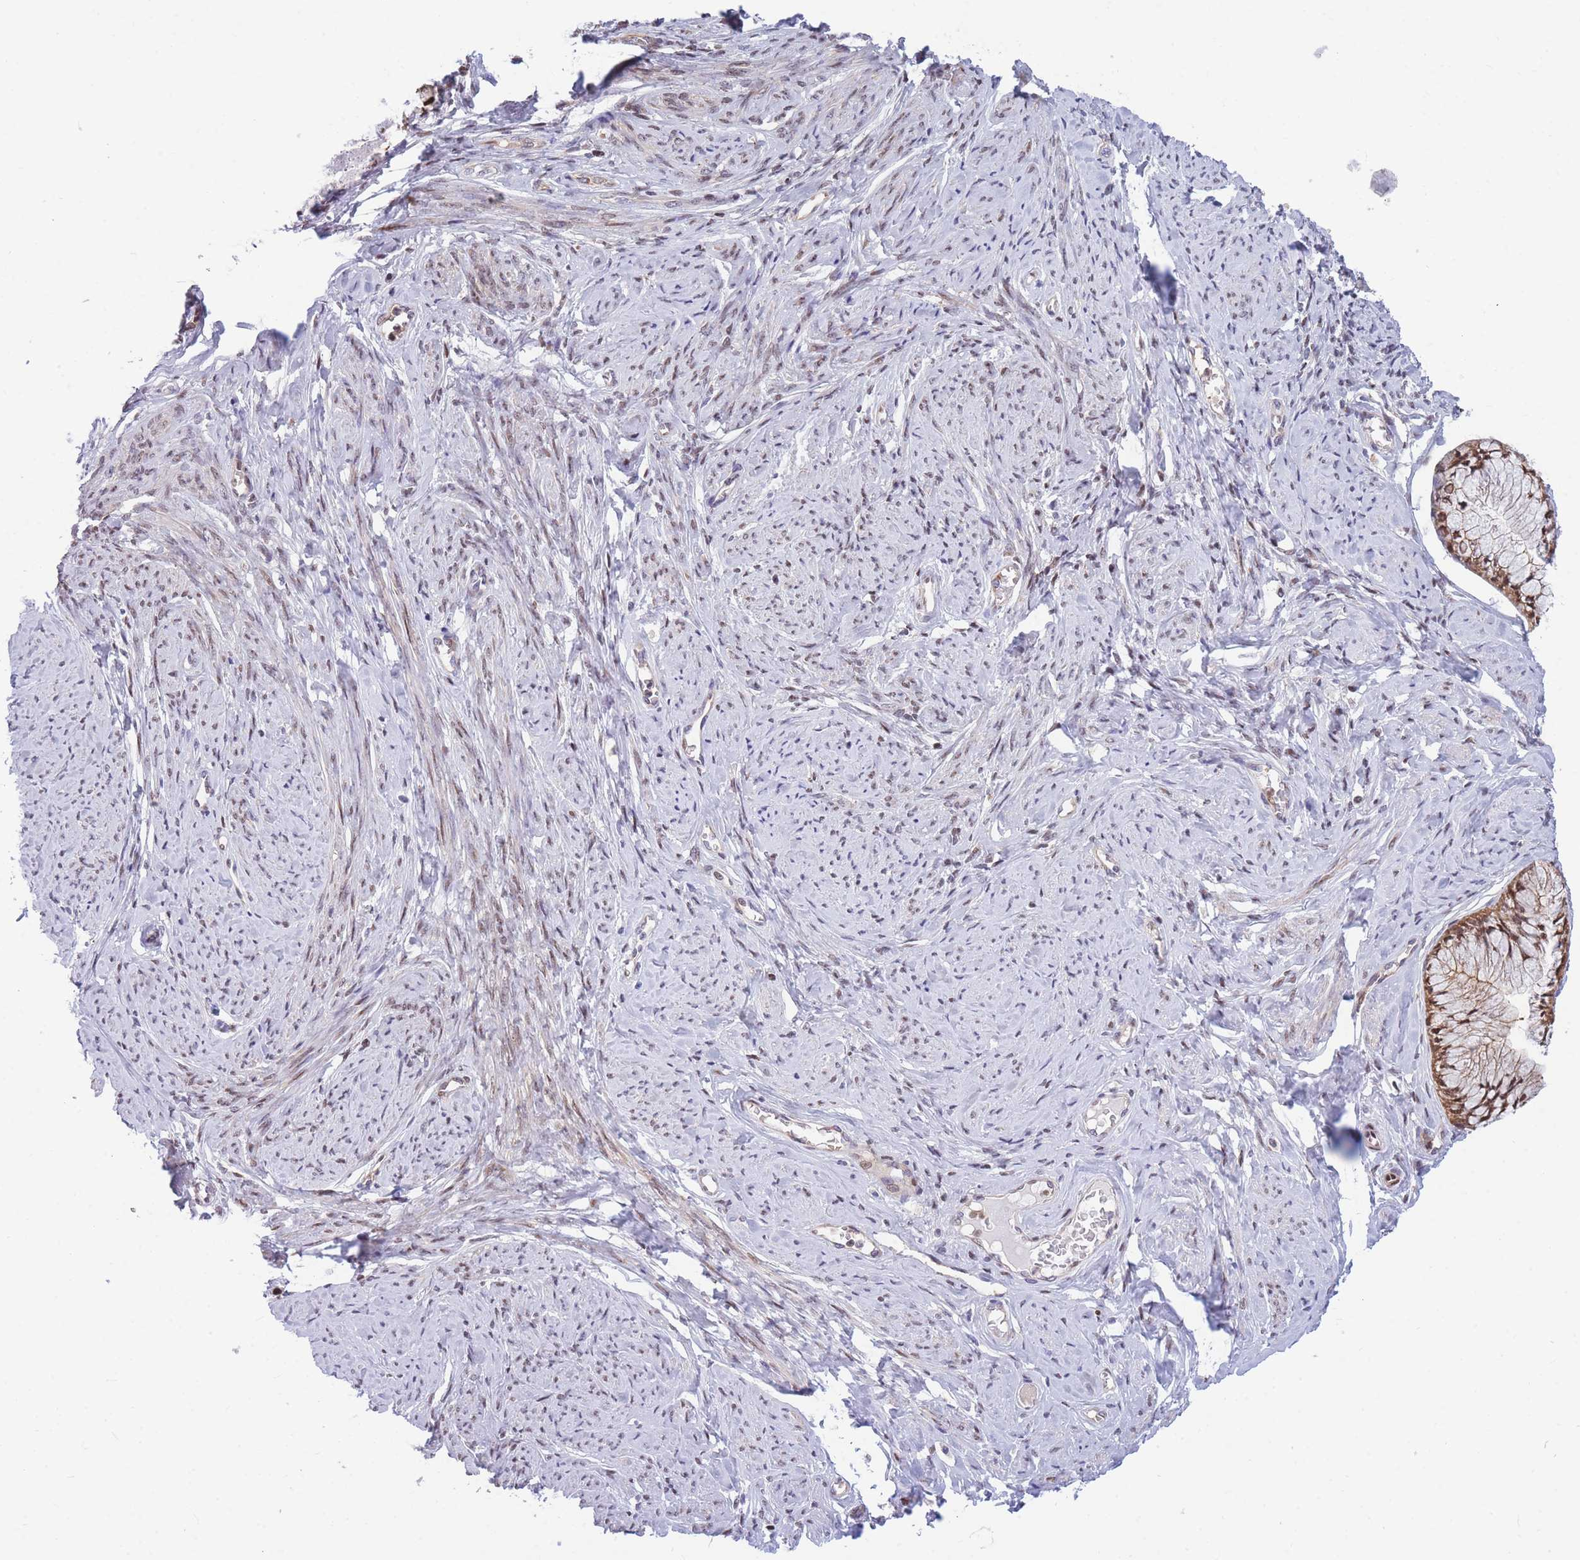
{"staining": {"intensity": "strong", "quantity": ">75%", "location": "cytoplasmic/membranous,nuclear"}, "tissue": "cervix", "cell_type": "Glandular cells", "image_type": "normal", "snomed": [{"axis": "morphology", "description": "Normal tissue, NOS"}, {"axis": "topography", "description": "Cervix"}], "caption": "Strong cytoplasmic/membranous,nuclear staining is present in approximately >75% of glandular cells in benign cervix.", "gene": "CRACD", "patient": {"sex": "female", "age": 42}}